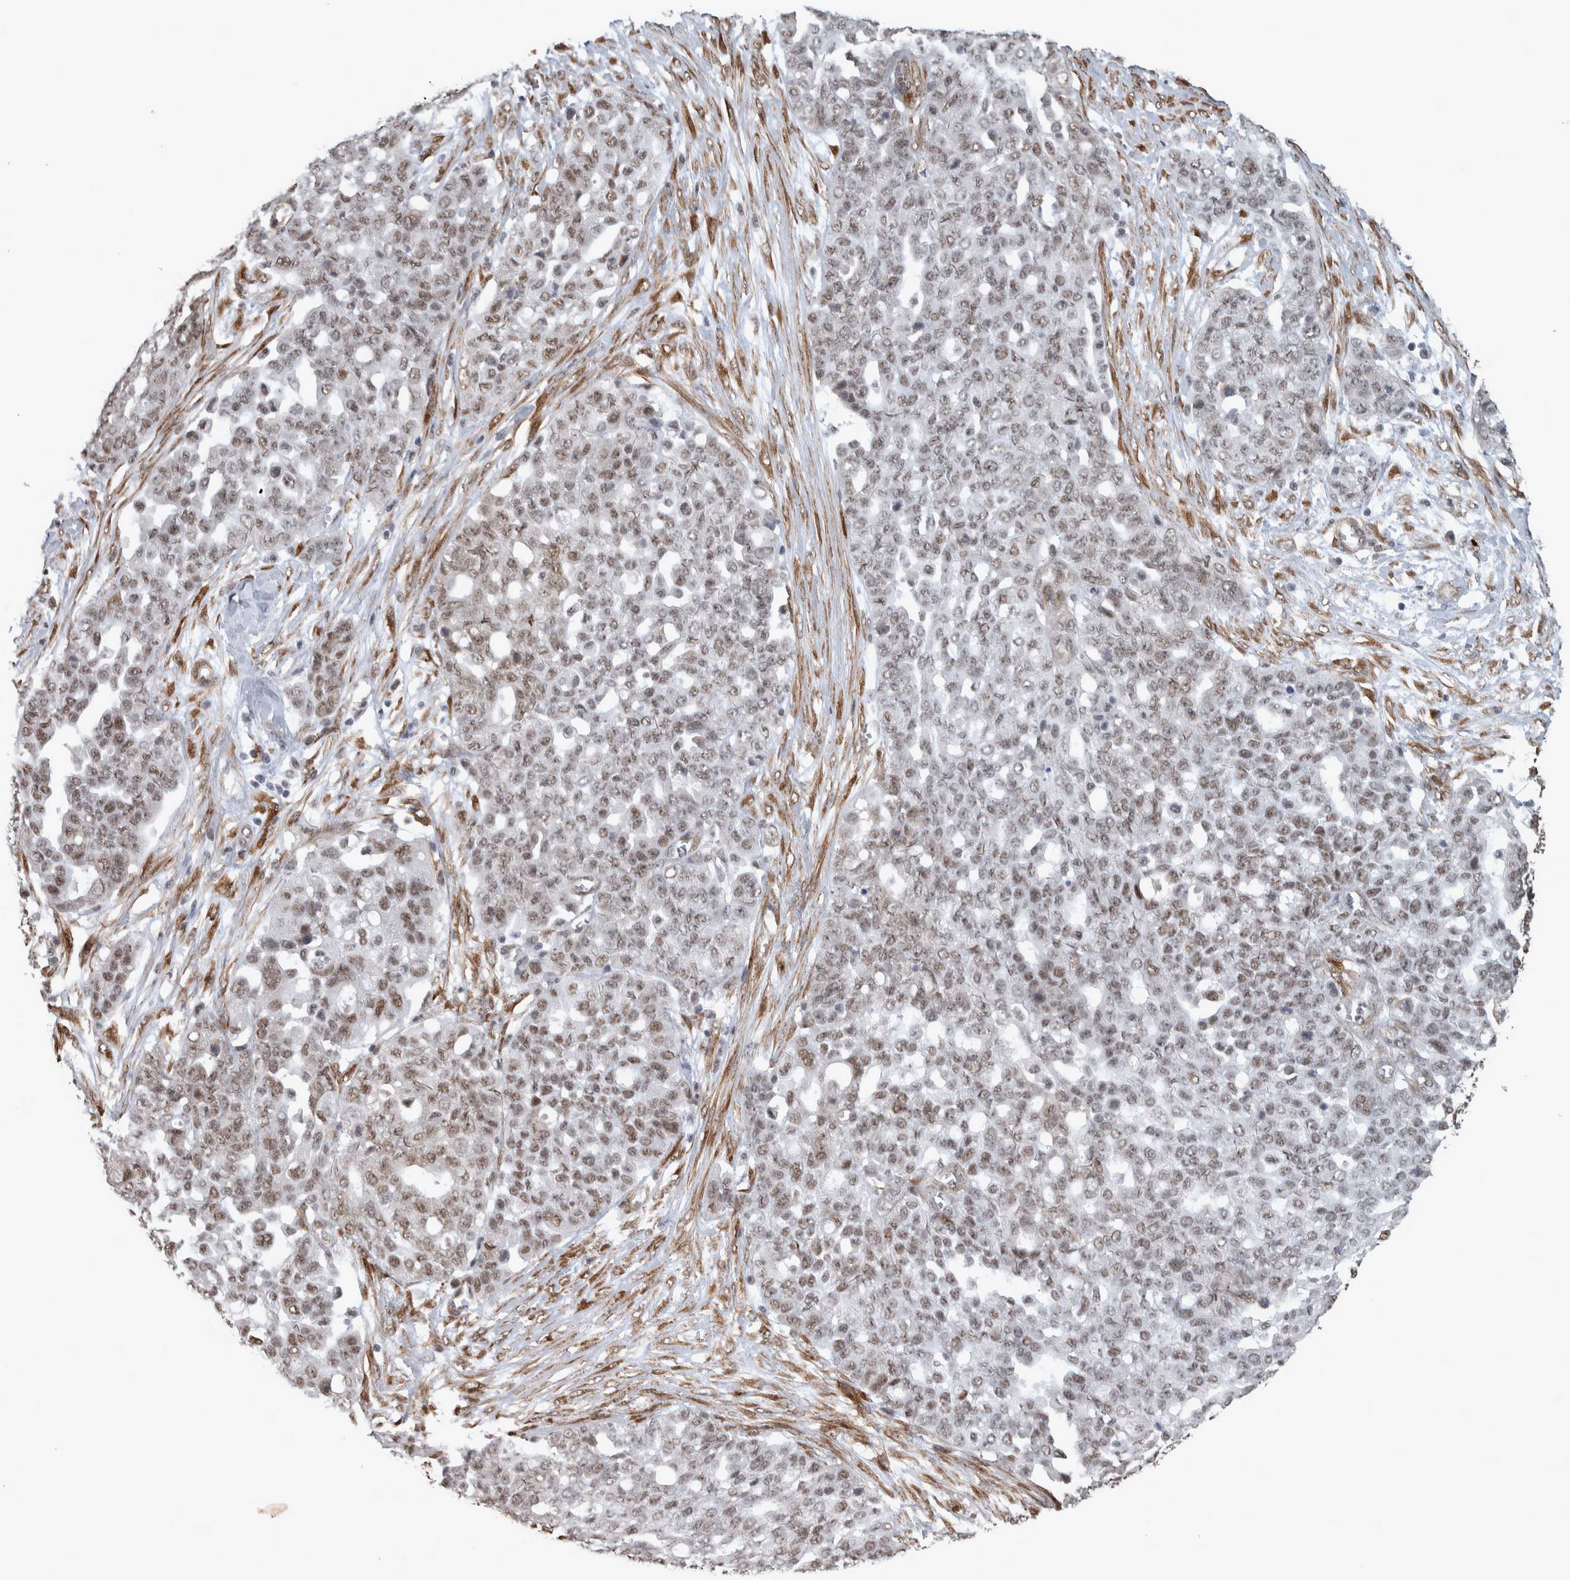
{"staining": {"intensity": "weak", "quantity": ">75%", "location": "nuclear"}, "tissue": "ovarian cancer", "cell_type": "Tumor cells", "image_type": "cancer", "snomed": [{"axis": "morphology", "description": "Cystadenocarcinoma, serous, NOS"}, {"axis": "topography", "description": "Soft tissue"}, {"axis": "topography", "description": "Ovary"}], "caption": "A brown stain shows weak nuclear expression of a protein in serous cystadenocarcinoma (ovarian) tumor cells.", "gene": "DDX42", "patient": {"sex": "female", "age": 57}}